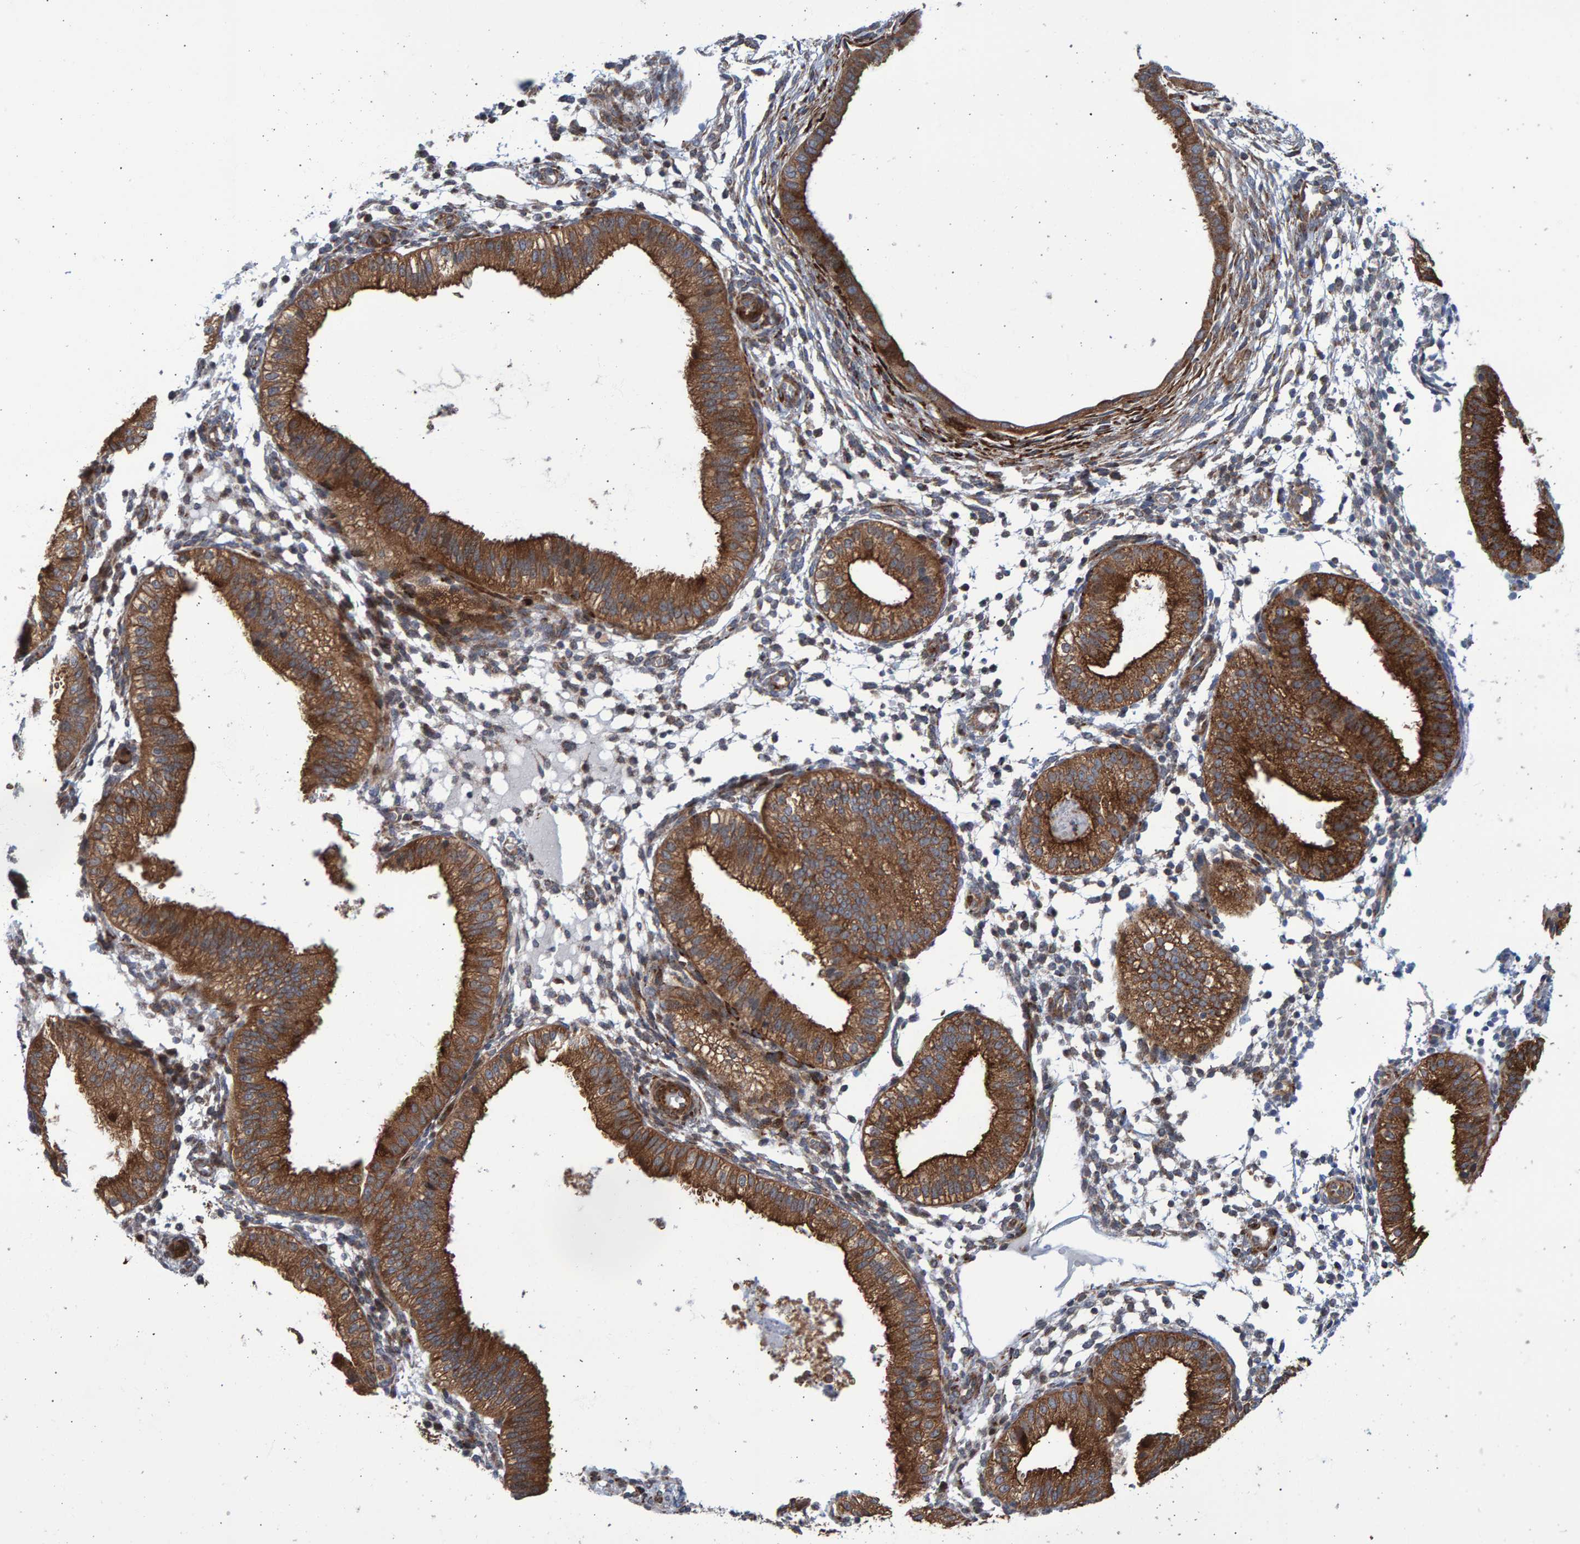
{"staining": {"intensity": "negative", "quantity": "none", "location": "none"}, "tissue": "endometrium", "cell_type": "Cells in endometrial stroma", "image_type": "normal", "snomed": [{"axis": "morphology", "description": "Normal tissue, NOS"}, {"axis": "topography", "description": "Endometrium"}], "caption": "This image is of benign endometrium stained with immunohistochemistry (IHC) to label a protein in brown with the nuclei are counter-stained blue. There is no expression in cells in endometrial stroma.", "gene": "LRBA", "patient": {"sex": "female", "age": 39}}